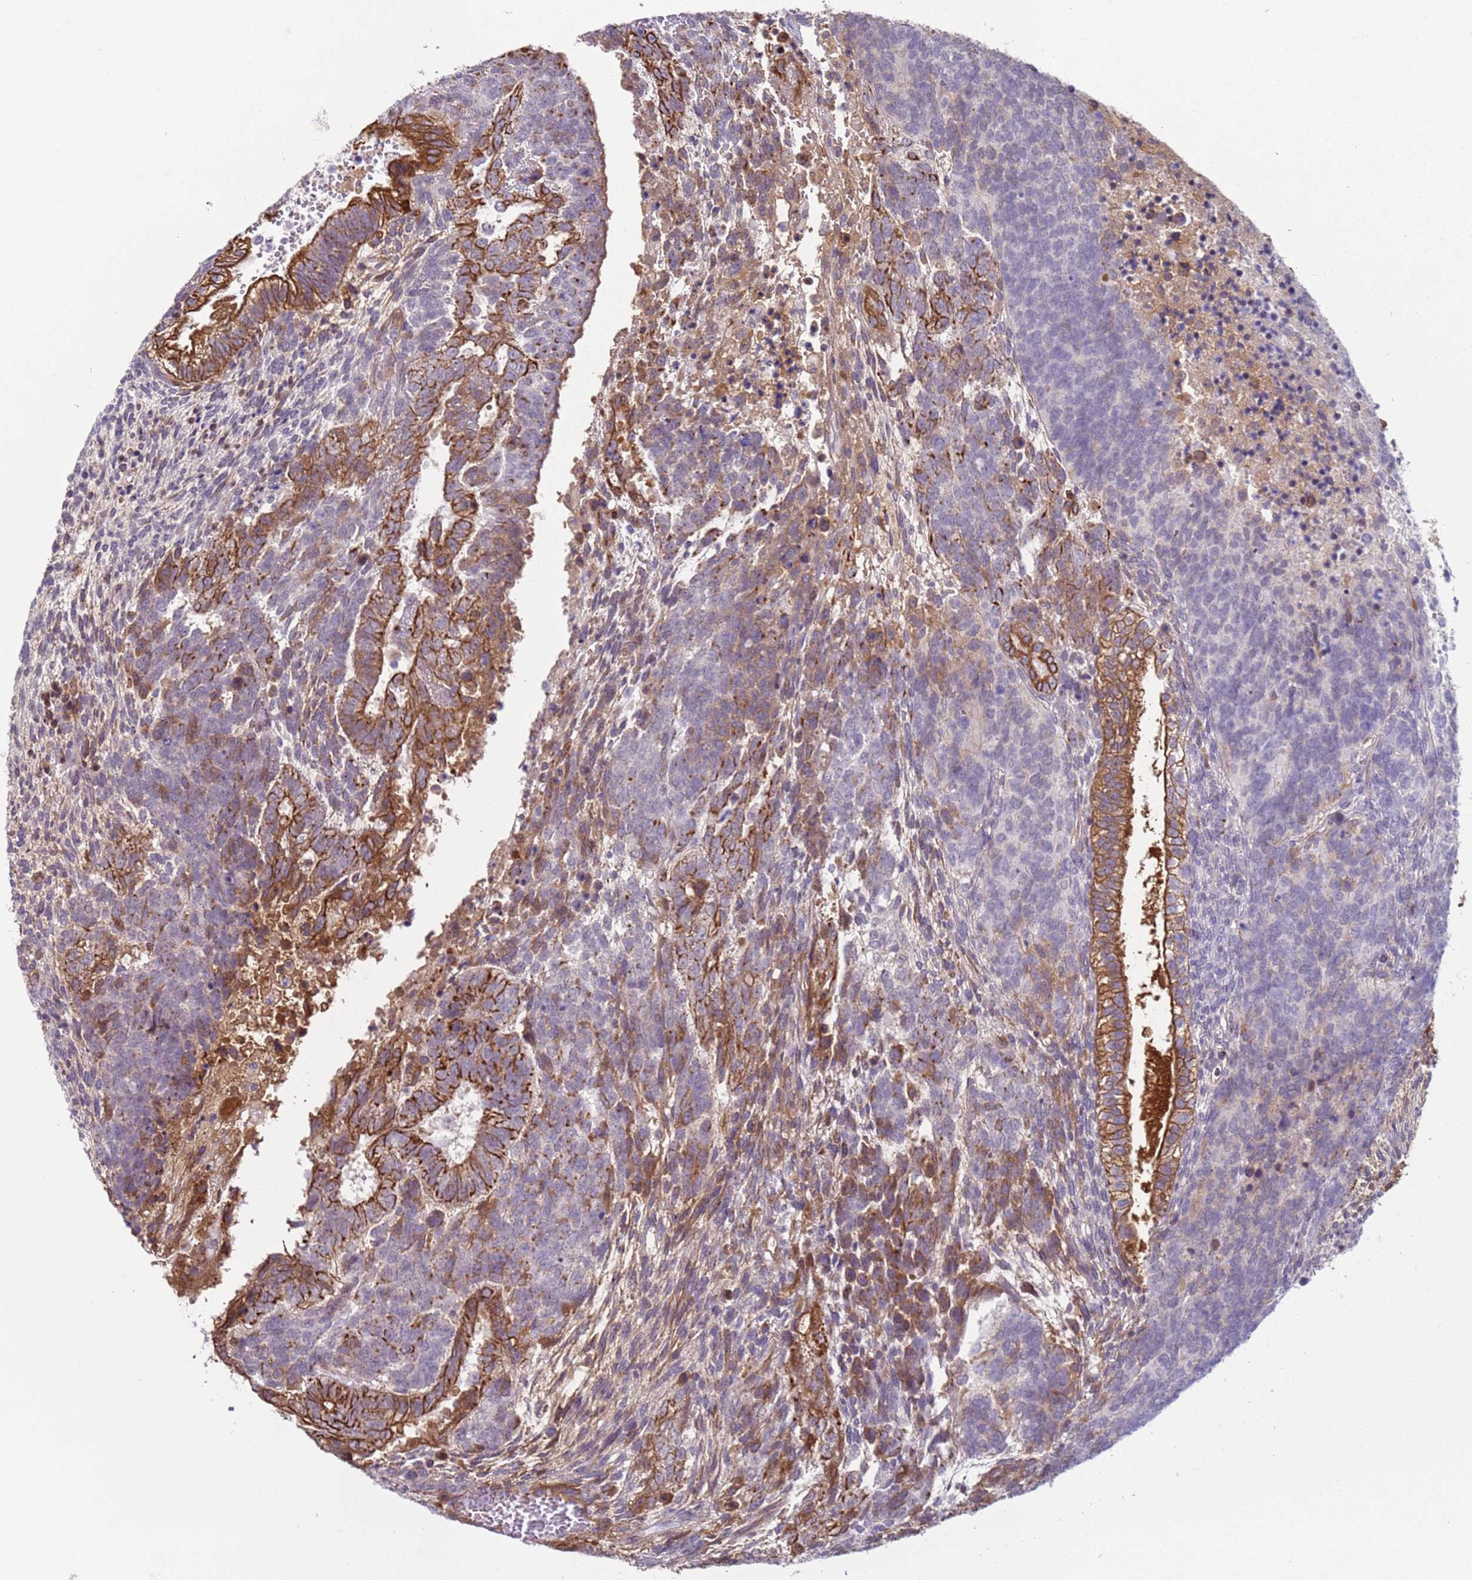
{"staining": {"intensity": "moderate", "quantity": "25%-75%", "location": "cytoplasmic/membranous"}, "tissue": "testis cancer", "cell_type": "Tumor cells", "image_type": "cancer", "snomed": [{"axis": "morphology", "description": "Carcinoma, Embryonal, NOS"}, {"axis": "topography", "description": "Testis"}], "caption": "A medium amount of moderate cytoplasmic/membranous staining is appreciated in about 25%-75% of tumor cells in testis embryonal carcinoma tissue.", "gene": "NPAP1", "patient": {"sex": "male", "age": 23}}